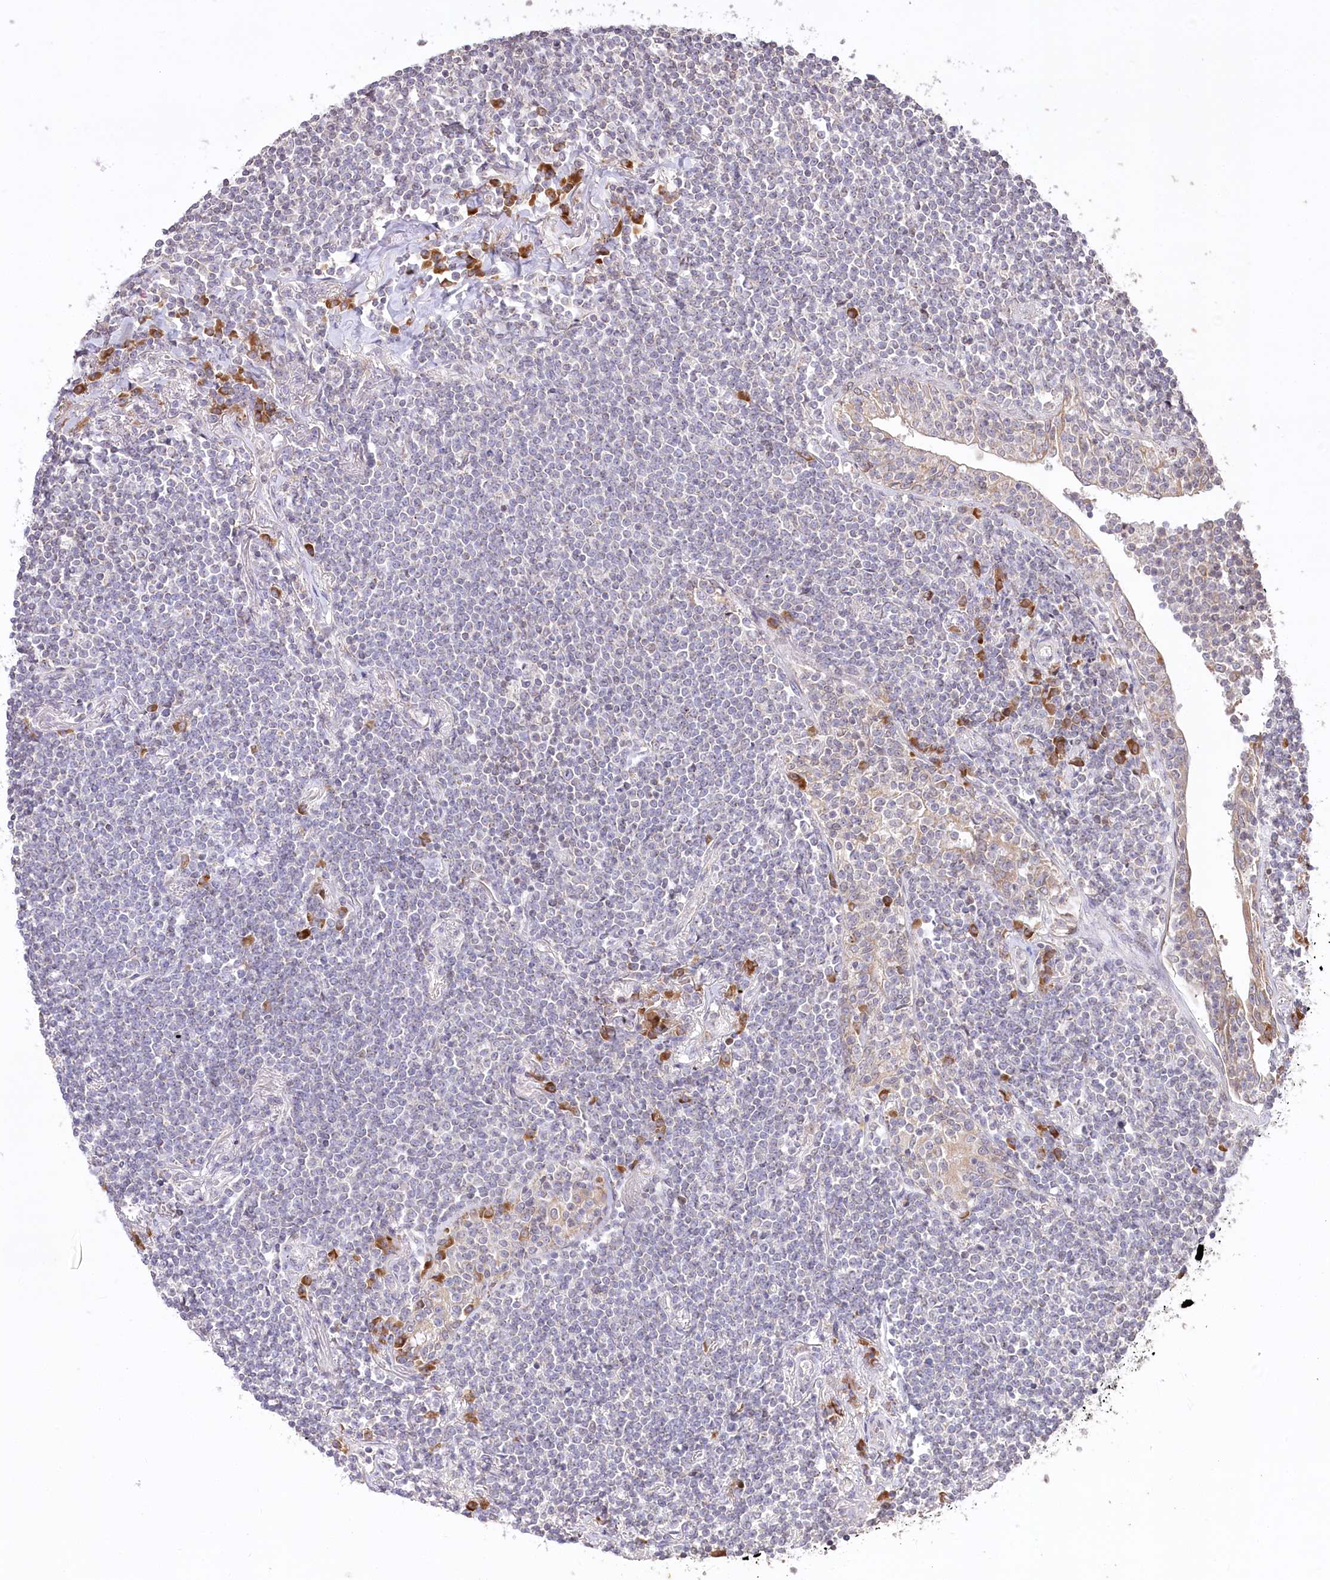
{"staining": {"intensity": "negative", "quantity": "none", "location": "none"}, "tissue": "lymphoma", "cell_type": "Tumor cells", "image_type": "cancer", "snomed": [{"axis": "morphology", "description": "Malignant lymphoma, non-Hodgkin's type, Low grade"}, {"axis": "topography", "description": "Lung"}], "caption": "Immunohistochemistry of malignant lymphoma, non-Hodgkin's type (low-grade) reveals no staining in tumor cells.", "gene": "STT3B", "patient": {"sex": "female", "age": 71}}